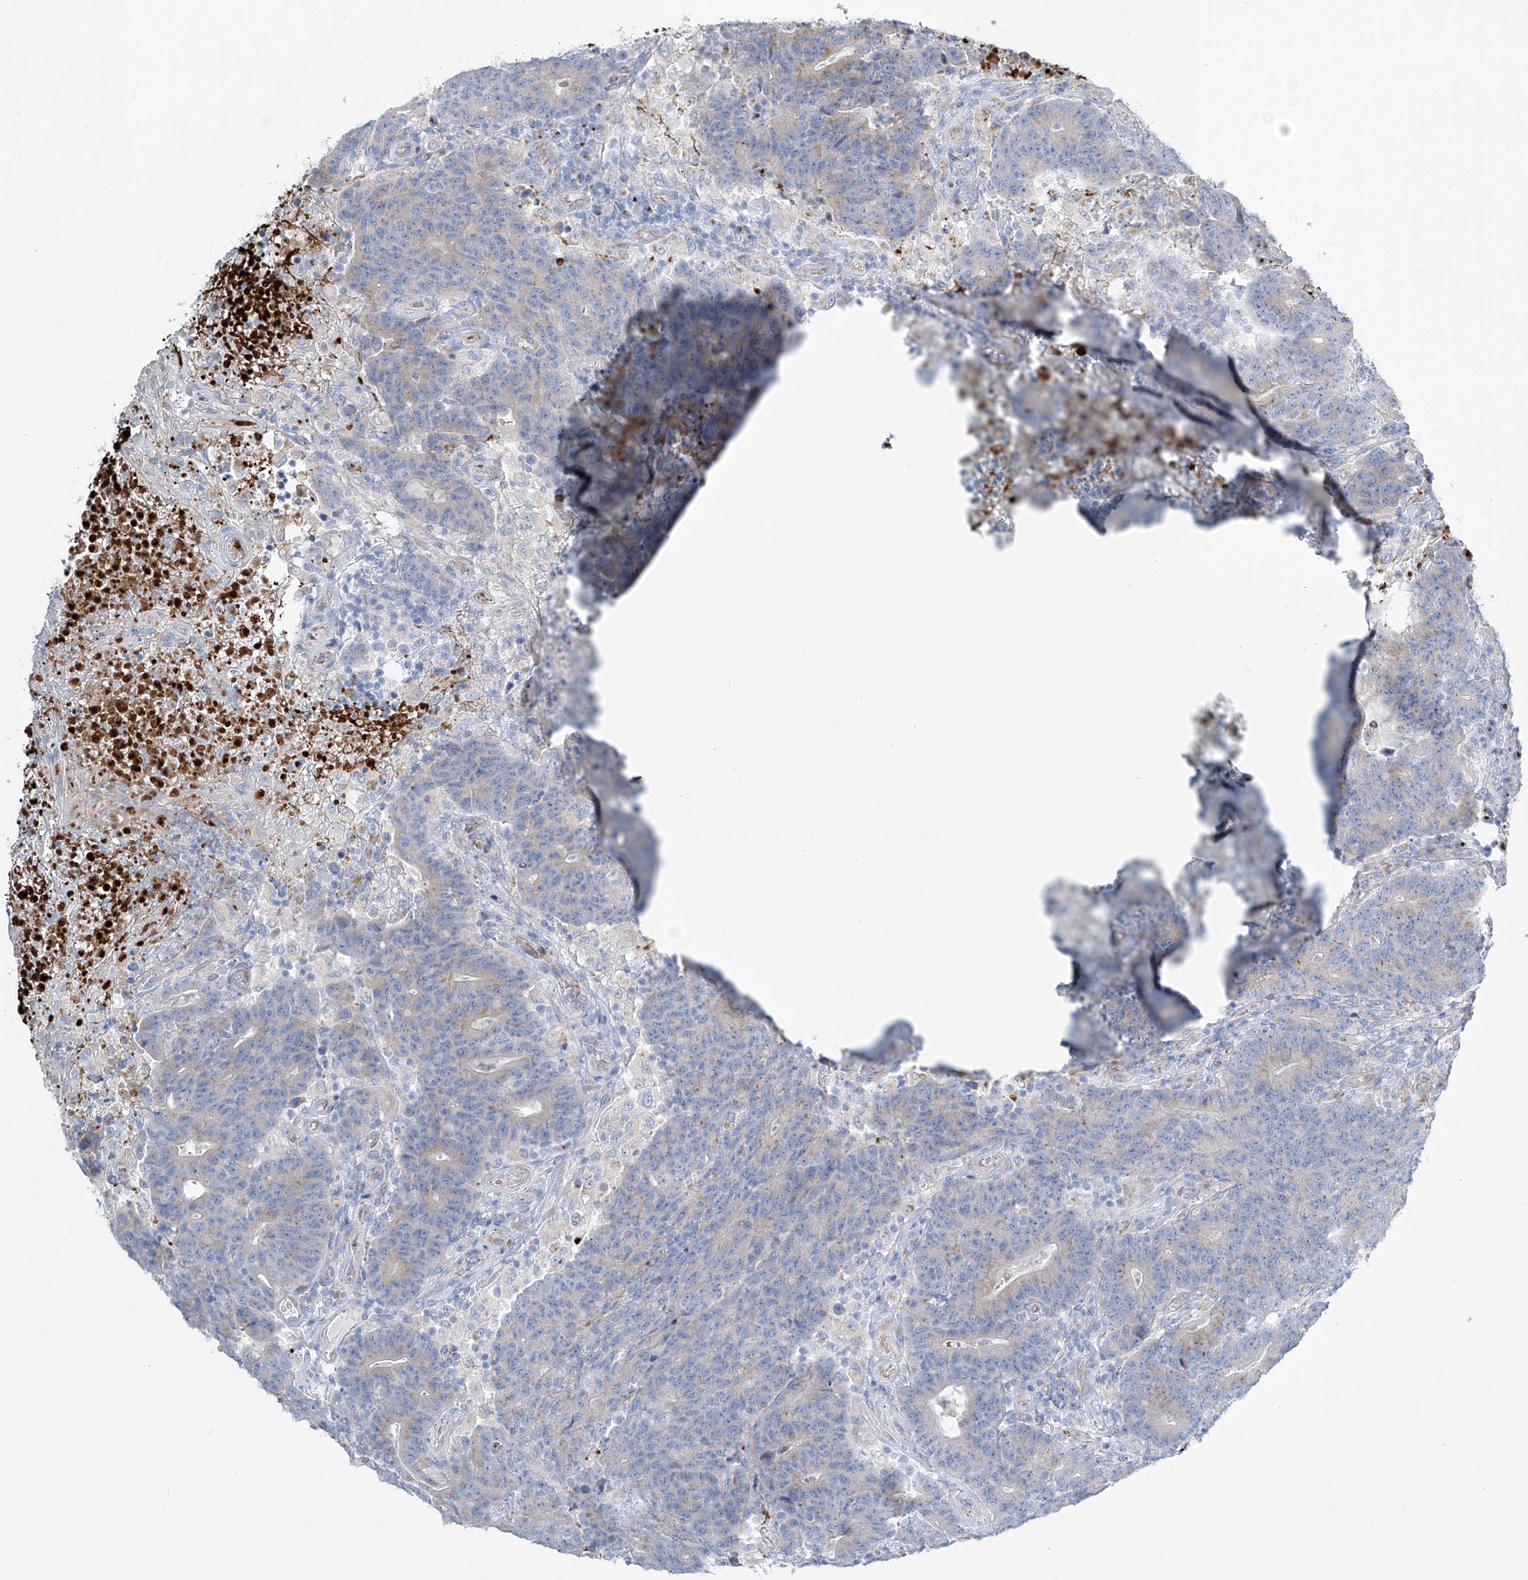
{"staining": {"intensity": "negative", "quantity": "none", "location": "none"}, "tissue": "colorectal cancer", "cell_type": "Tumor cells", "image_type": "cancer", "snomed": [{"axis": "morphology", "description": "Normal tissue, NOS"}, {"axis": "morphology", "description": "Adenocarcinoma, NOS"}, {"axis": "topography", "description": "Colon"}], "caption": "Protein analysis of colorectal cancer (adenocarcinoma) demonstrates no significant staining in tumor cells.", "gene": "CDH5", "patient": {"sex": "female", "age": 75}}